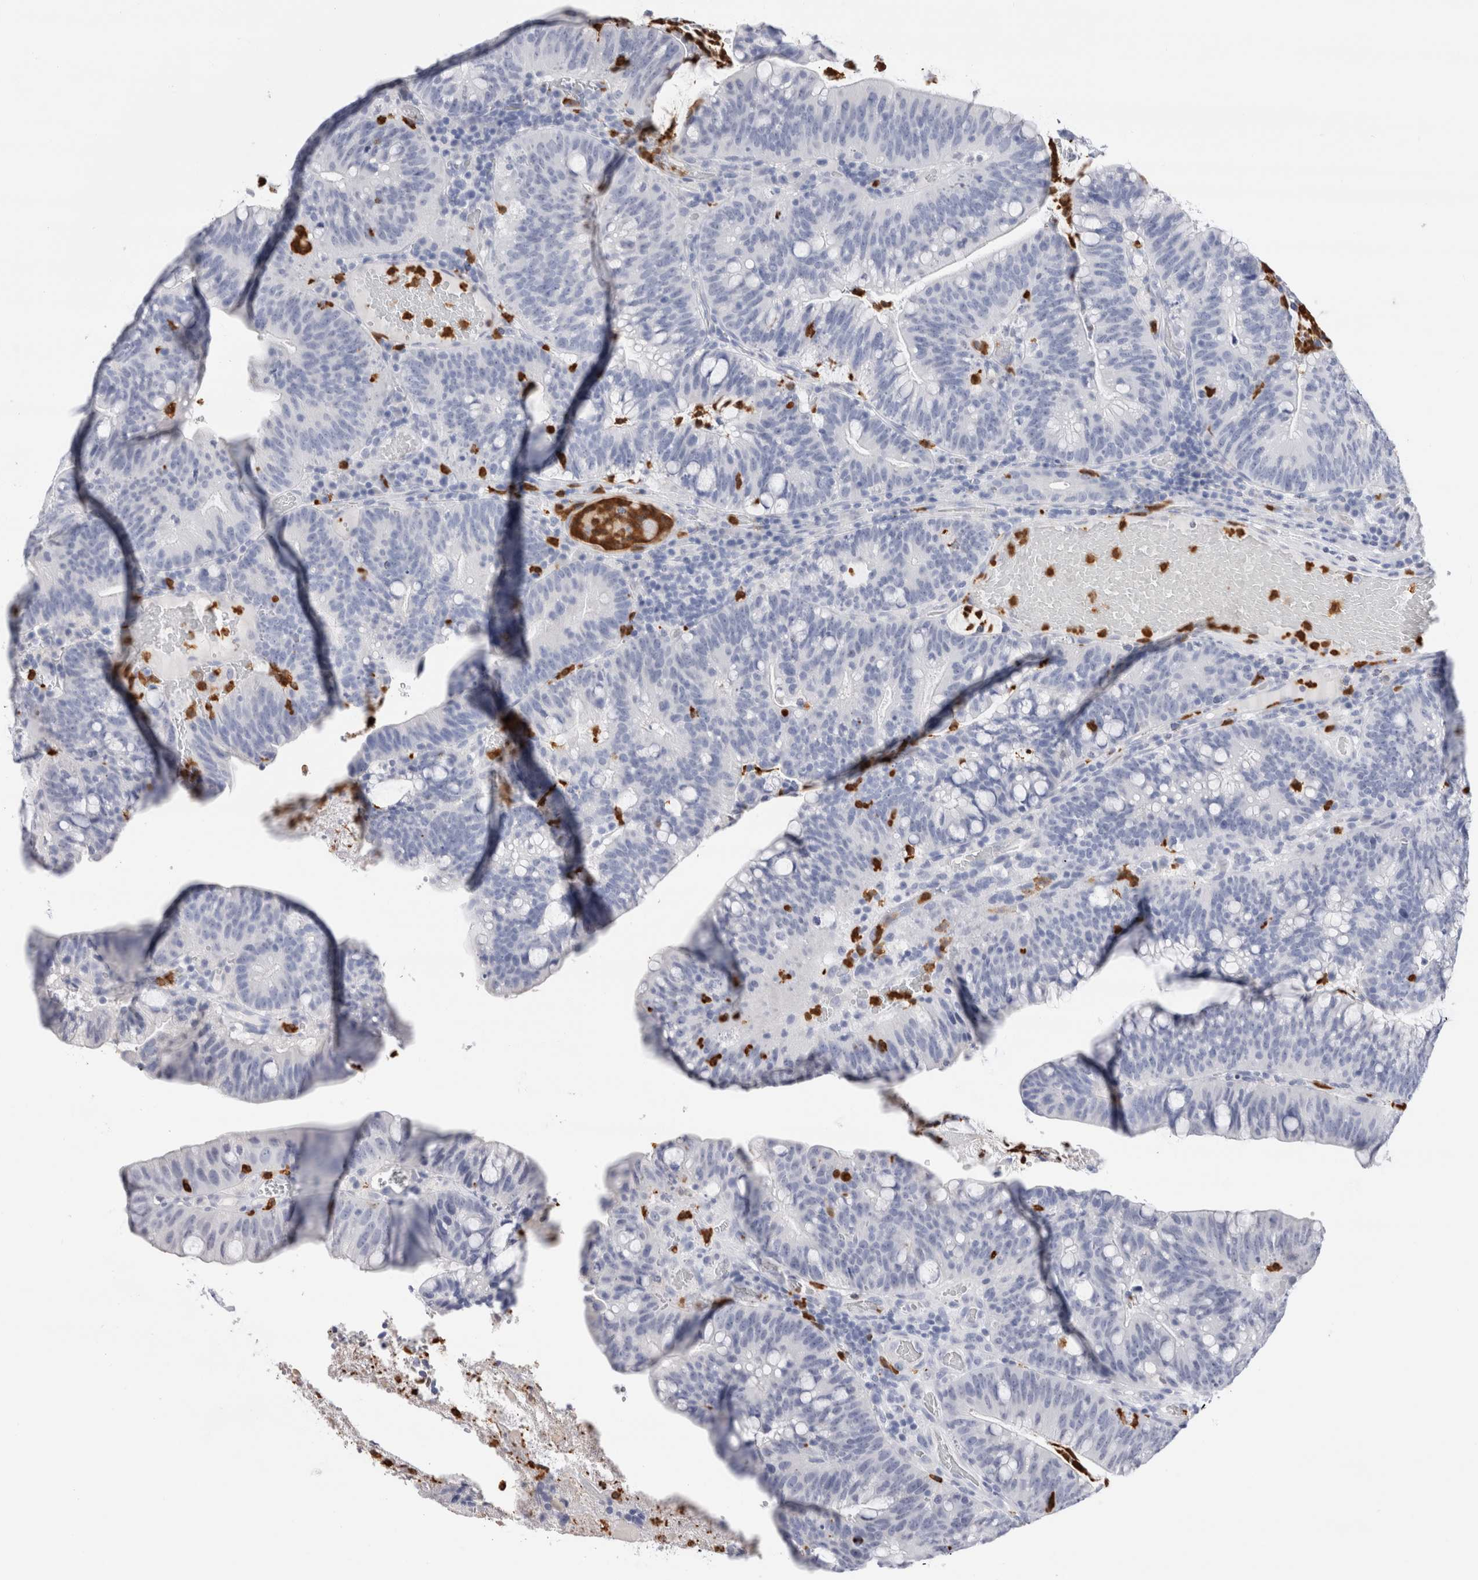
{"staining": {"intensity": "negative", "quantity": "none", "location": "none"}, "tissue": "colorectal cancer", "cell_type": "Tumor cells", "image_type": "cancer", "snomed": [{"axis": "morphology", "description": "Adenocarcinoma, NOS"}, {"axis": "topography", "description": "Colon"}], "caption": "Tumor cells are negative for protein expression in human adenocarcinoma (colorectal).", "gene": "SLC10A5", "patient": {"sex": "female", "age": 66}}